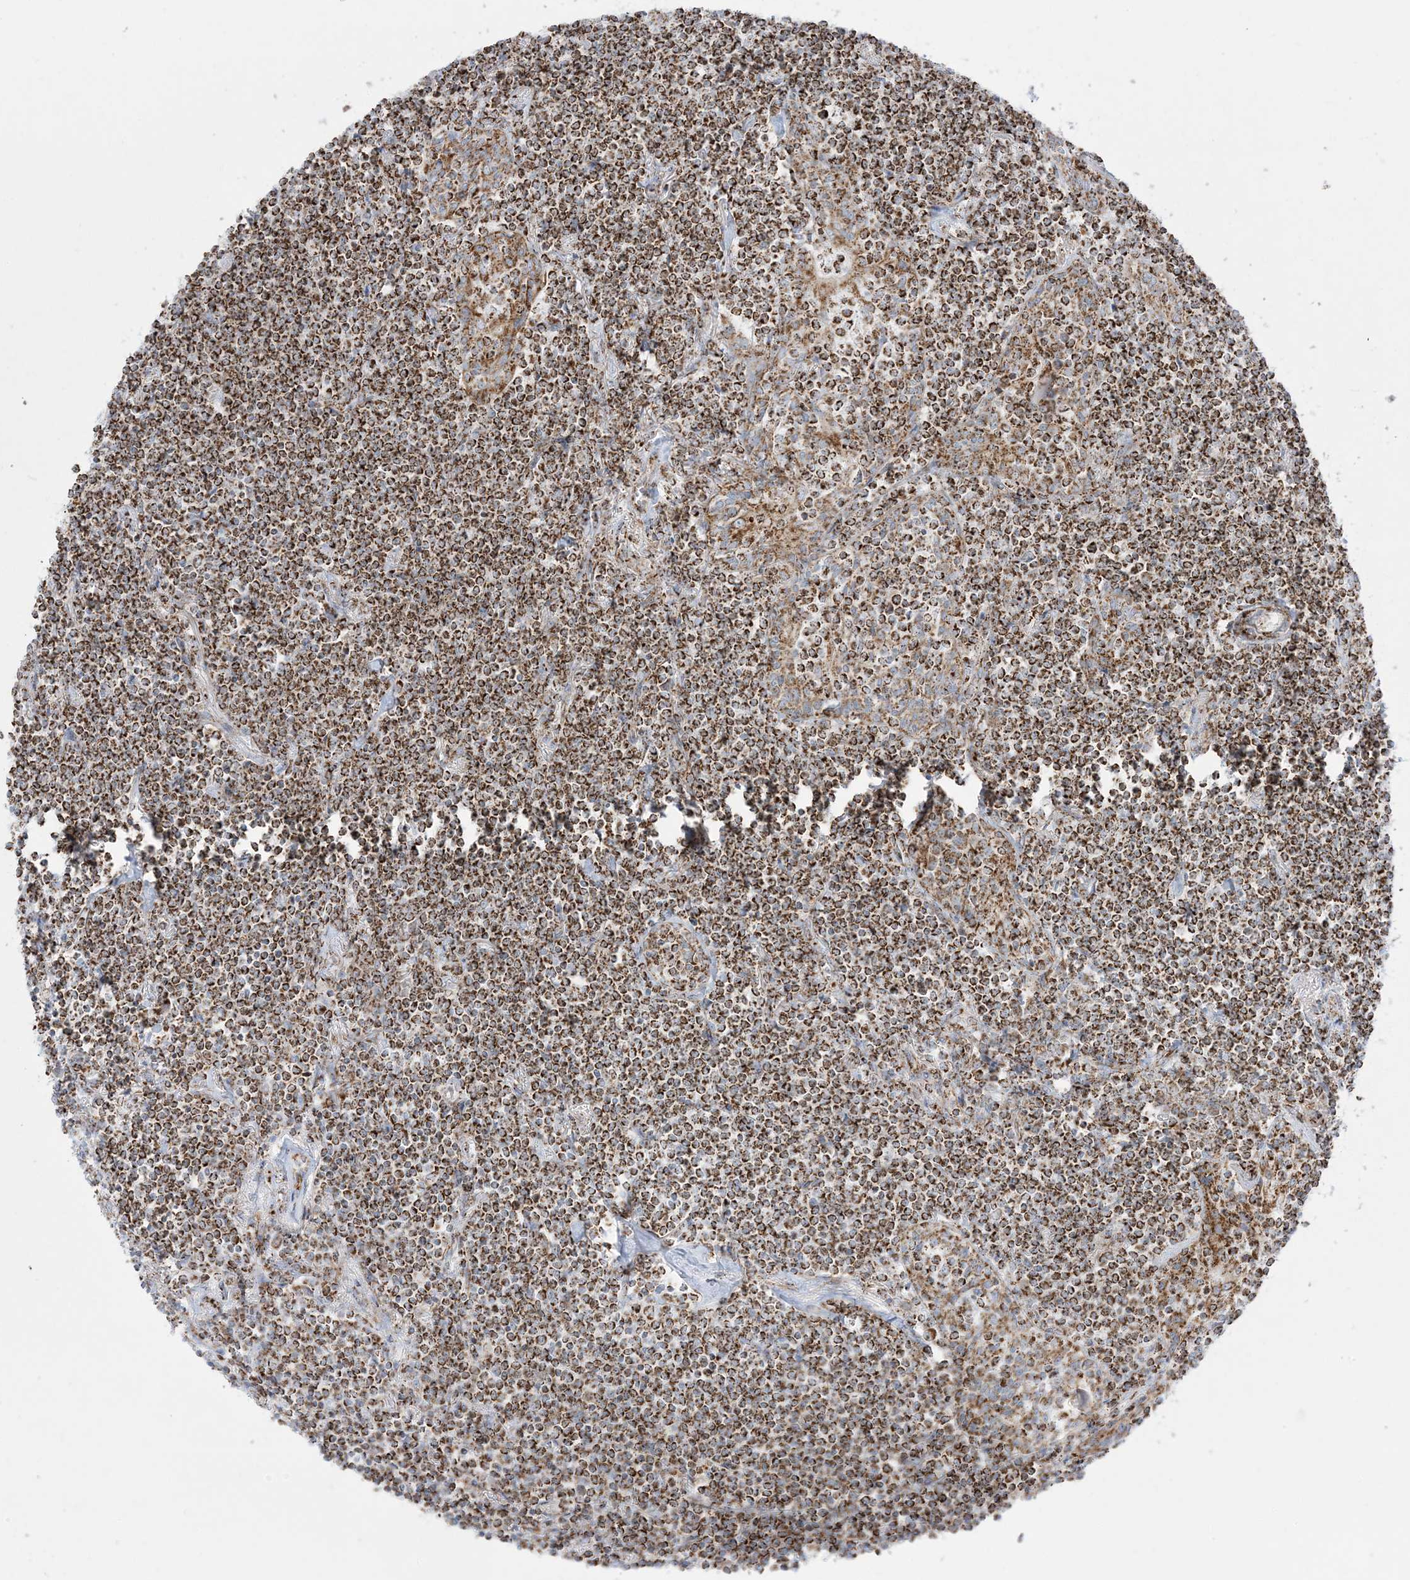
{"staining": {"intensity": "strong", "quantity": ">75%", "location": "cytoplasmic/membranous"}, "tissue": "lymphoma", "cell_type": "Tumor cells", "image_type": "cancer", "snomed": [{"axis": "morphology", "description": "Malignant lymphoma, non-Hodgkin's type, Low grade"}, {"axis": "topography", "description": "Lung"}], "caption": "Protein expression analysis of human lymphoma reveals strong cytoplasmic/membranous staining in approximately >75% of tumor cells. Immunohistochemistry stains the protein of interest in brown and the nuclei are stained blue.", "gene": "MRPS36", "patient": {"sex": "female", "age": 71}}